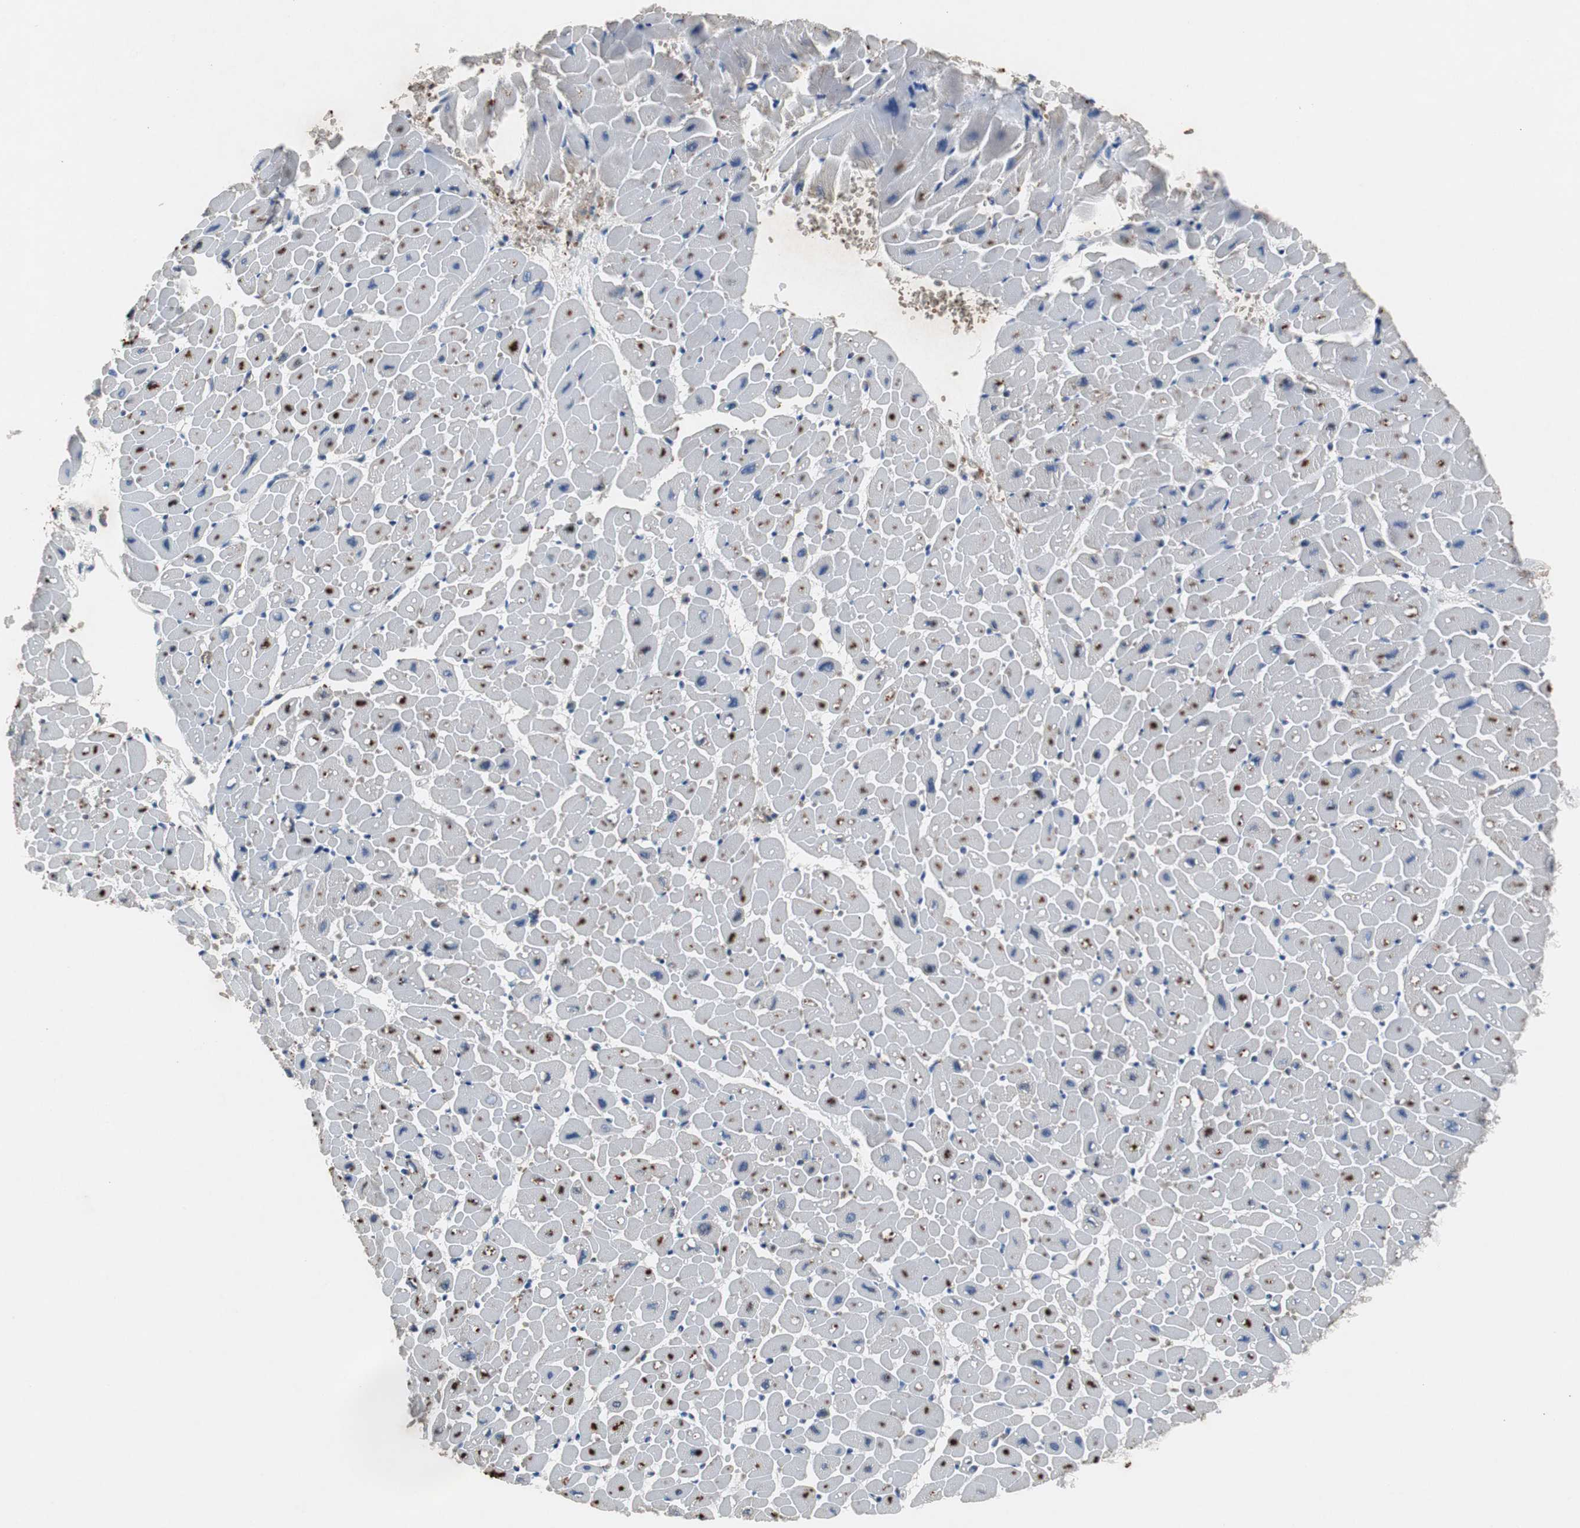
{"staining": {"intensity": "strong", "quantity": "25%-75%", "location": "nuclear"}, "tissue": "heart muscle", "cell_type": "Cardiomyocytes", "image_type": "normal", "snomed": [{"axis": "morphology", "description": "Normal tissue, NOS"}, {"axis": "topography", "description": "Heart"}], "caption": "Protein positivity by IHC displays strong nuclear expression in about 25%-75% of cardiomyocytes in normal heart muscle.", "gene": "CALB2", "patient": {"sex": "male", "age": 45}}